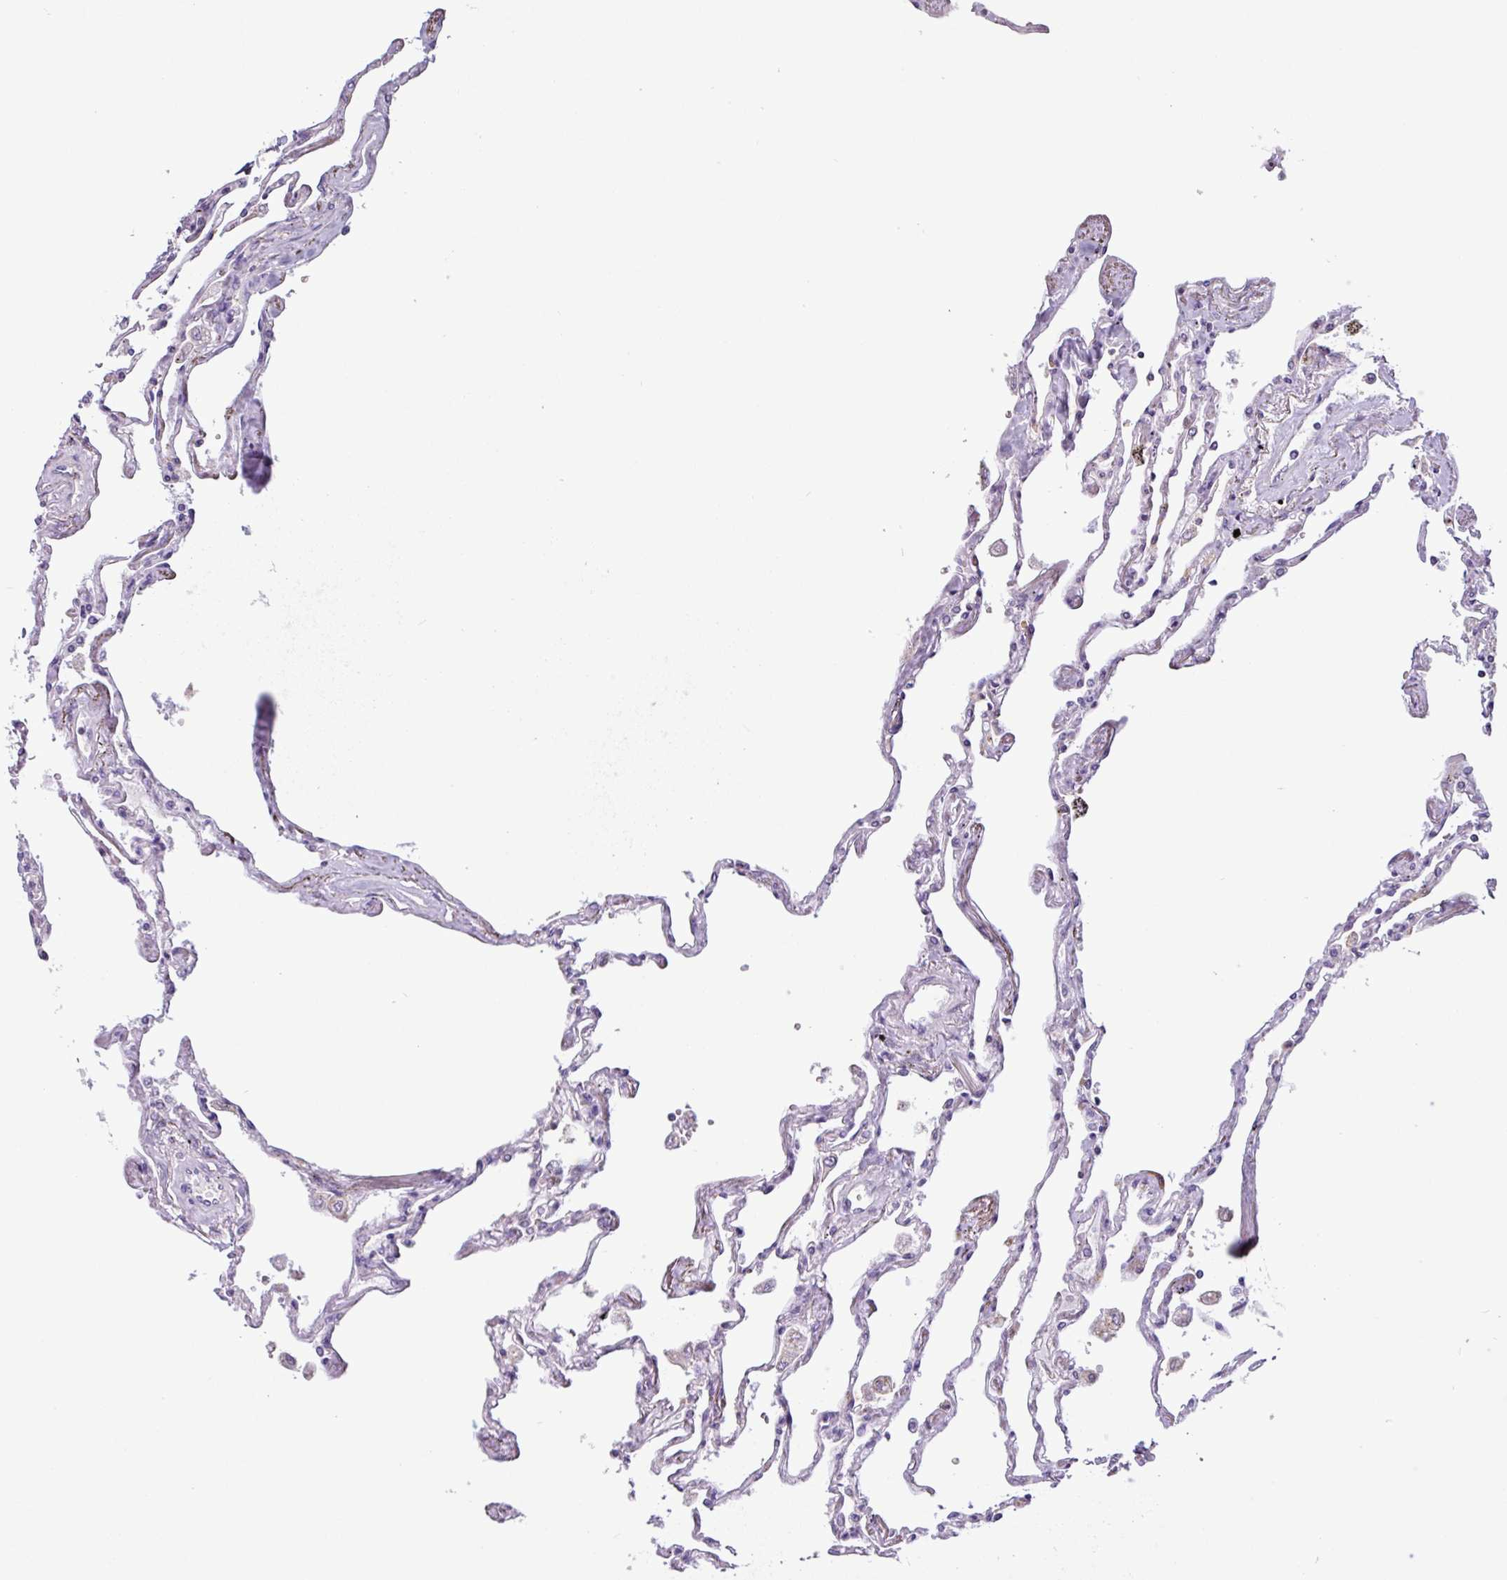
{"staining": {"intensity": "negative", "quantity": "none", "location": "none"}, "tissue": "lung", "cell_type": "Alveolar cells", "image_type": "normal", "snomed": [{"axis": "morphology", "description": "Normal tissue, NOS"}, {"axis": "topography", "description": "Lung"}], "caption": "Immunohistochemistry of unremarkable human lung displays no staining in alveolar cells.", "gene": "ACTR3B", "patient": {"sex": "female", "age": 67}}